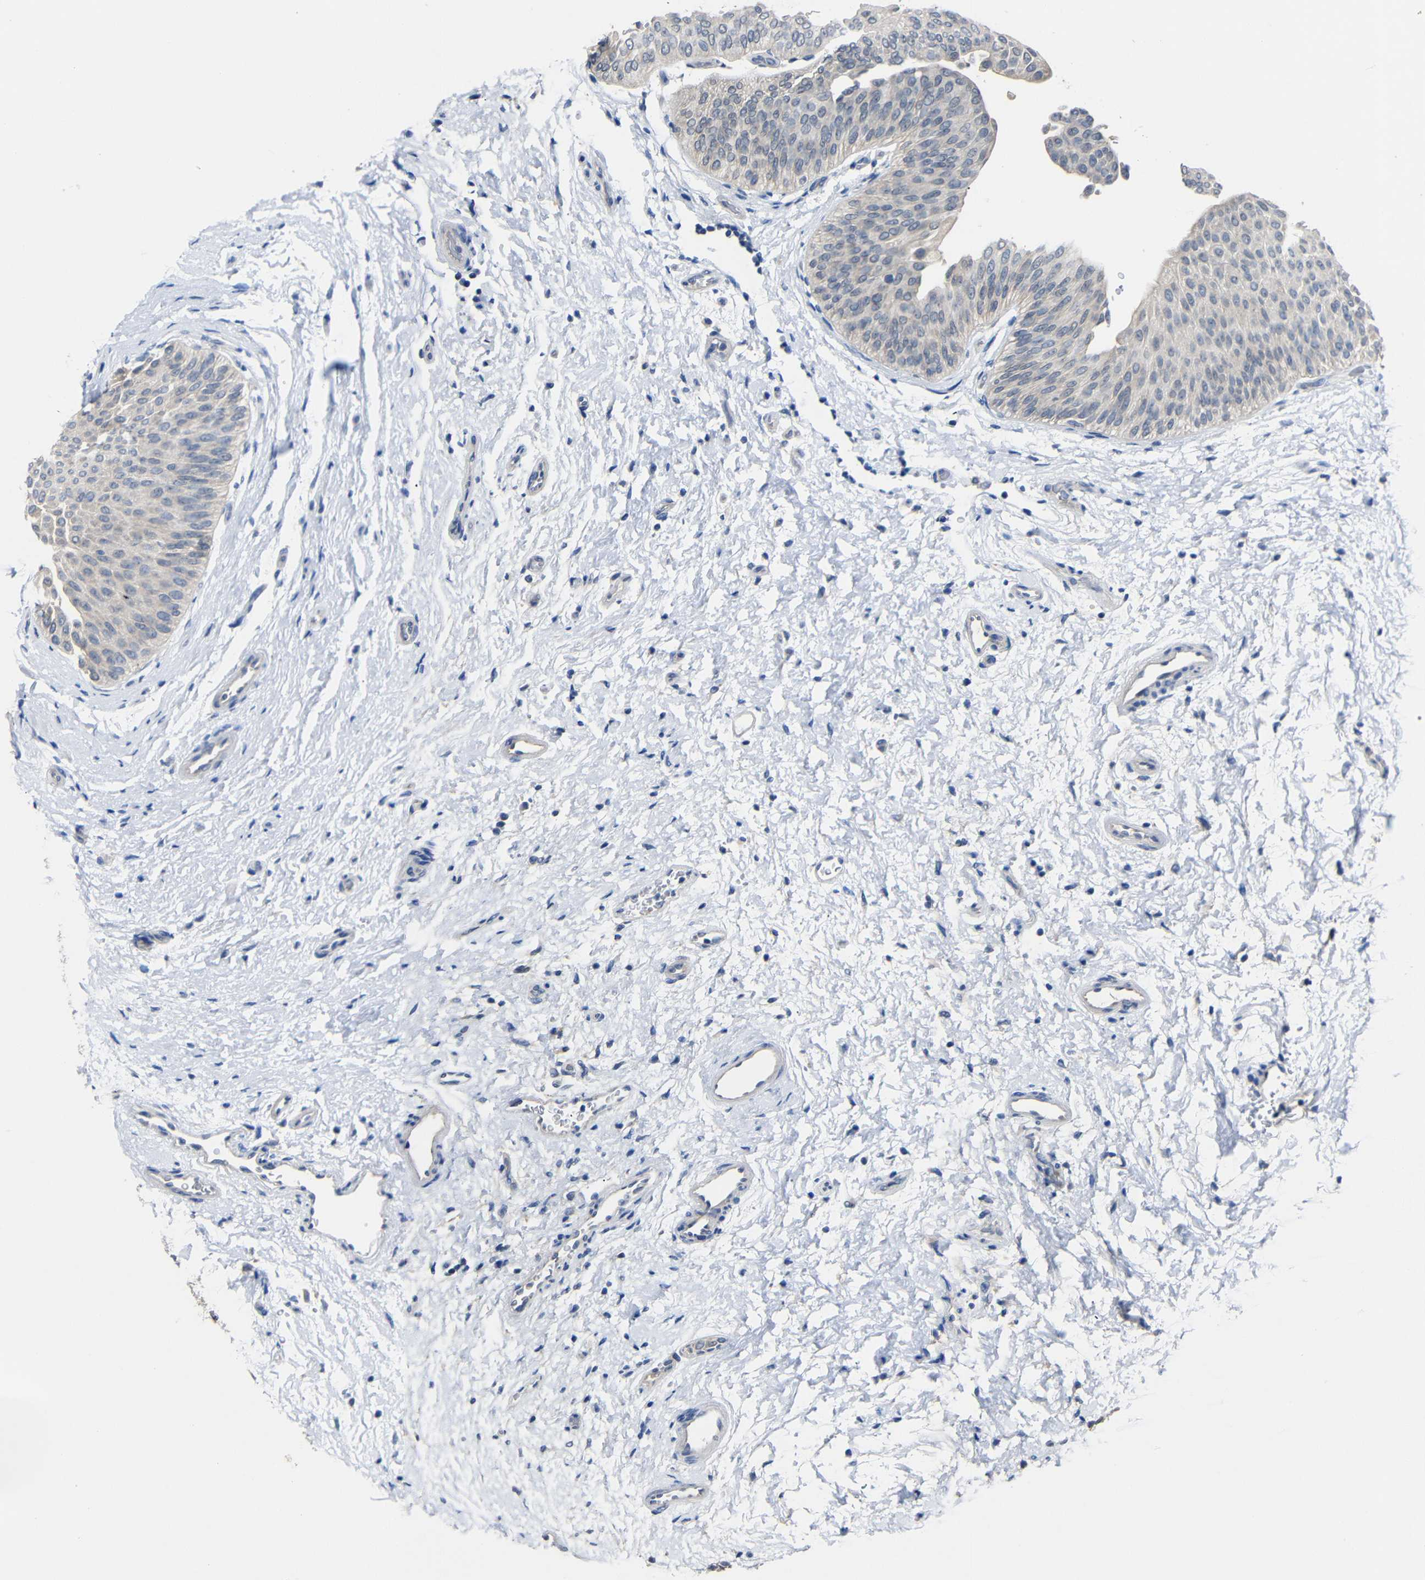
{"staining": {"intensity": "negative", "quantity": "none", "location": "none"}, "tissue": "urothelial cancer", "cell_type": "Tumor cells", "image_type": "cancer", "snomed": [{"axis": "morphology", "description": "Urothelial carcinoma, Low grade"}, {"axis": "topography", "description": "Urinary bladder"}], "caption": "Low-grade urothelial carcinoma was stained to show a protein in brown. There is no significant positivity in tumor cells.", "gene": "HNF1A", "patient": {"sex": "female", "age": 60}}